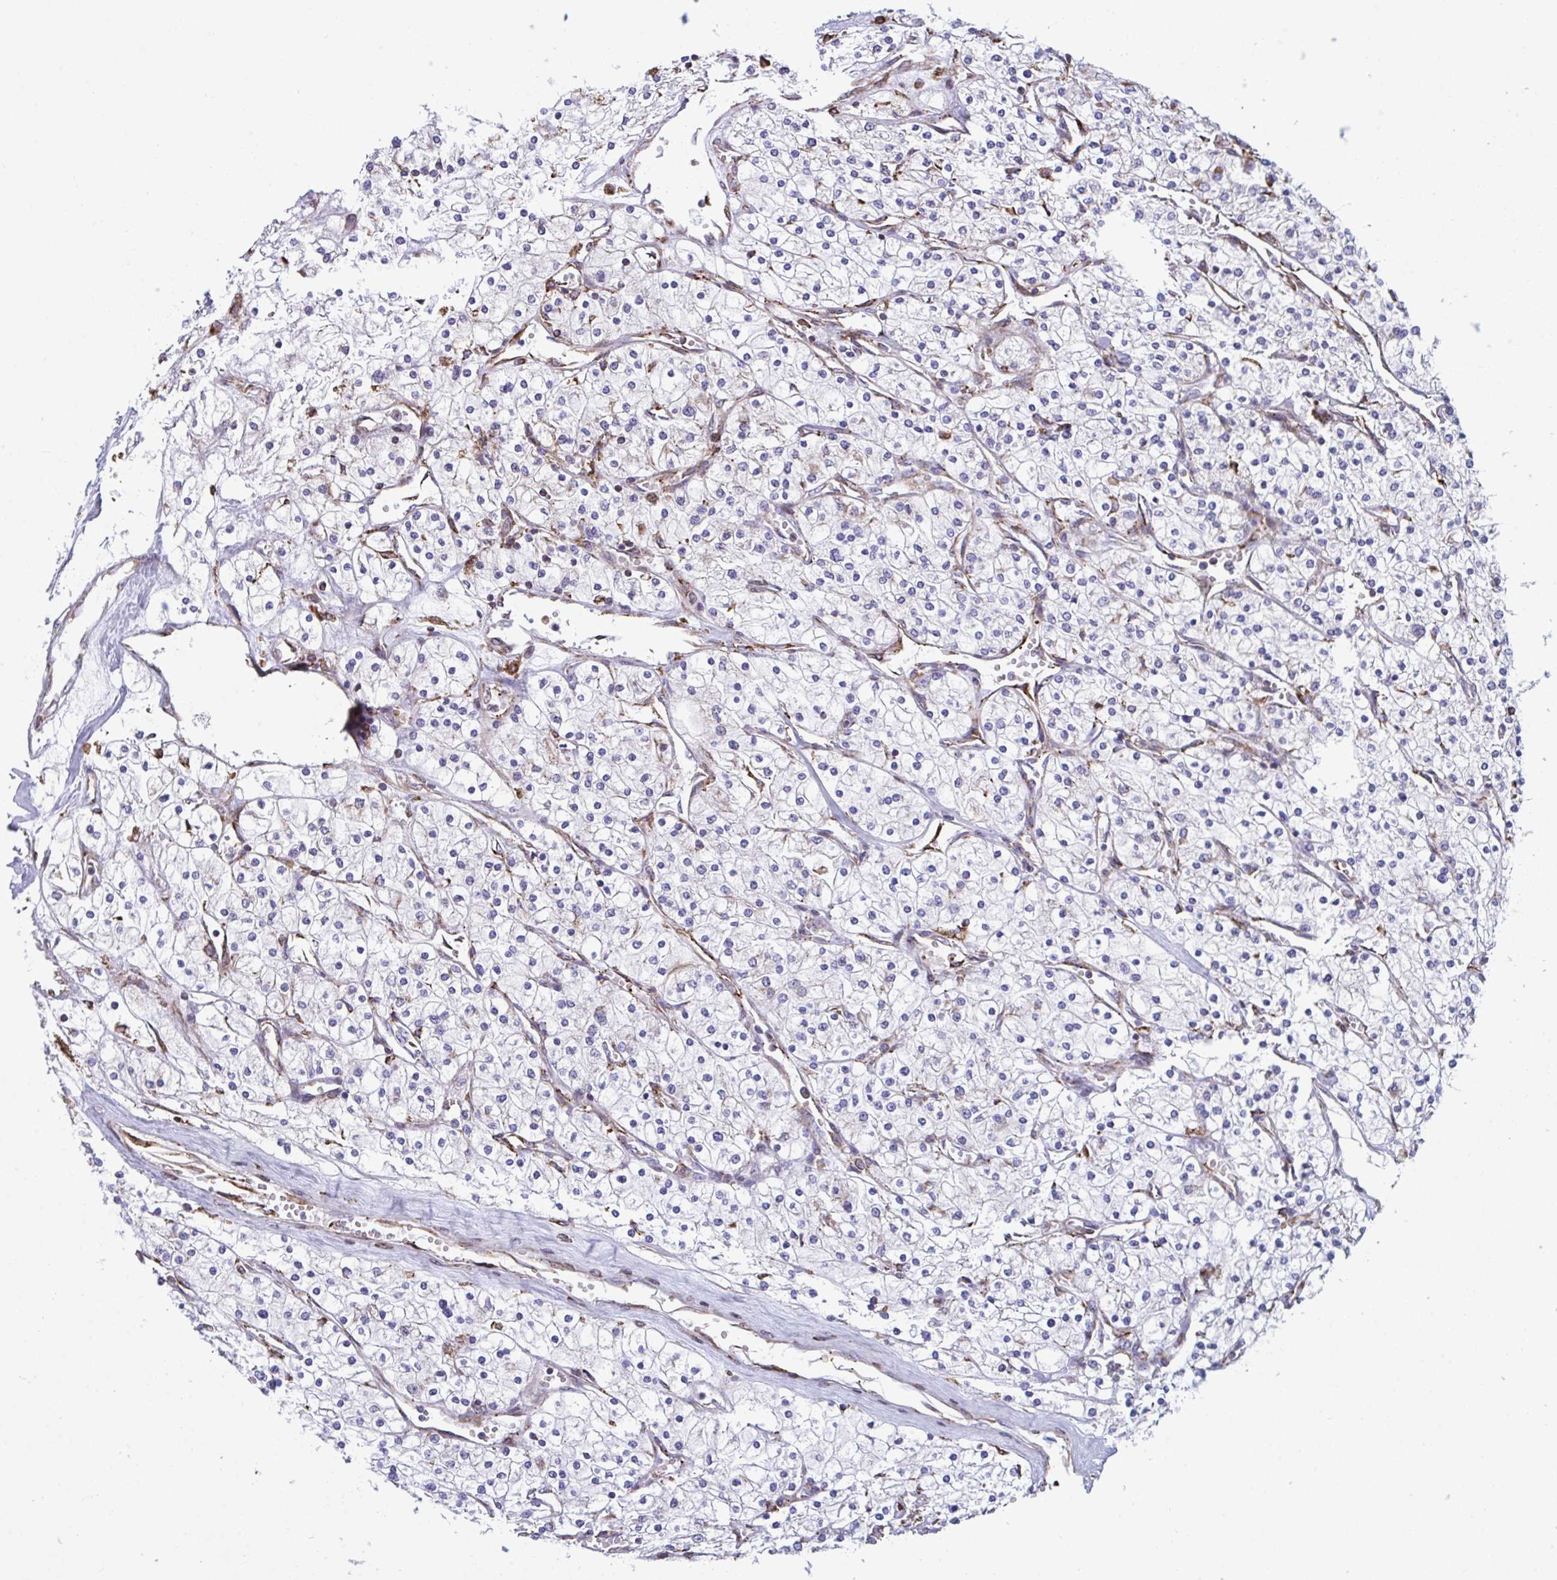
{"staining": {"intensity": "negative", "quantity": "none", "location": "none"}, "tissue": "renal cancer", "cell_type": "Tumor cells", "image_type": "cancer", "snomed": [{"axis": "morphology", "description": "Adenocarcinoma, NOS"}, {"axis": "topography", "description": "Kidney"}], "caption": "High magnification brightfield microscopy of renal cancer stained with DAB (3,3'-diaminobenzidine) (brown) and counterstained with hematoxylin (blue): tumor cells show no significant staining.", "gene": "PEAK3", "patient": {"sex": "male", "age": 80}}